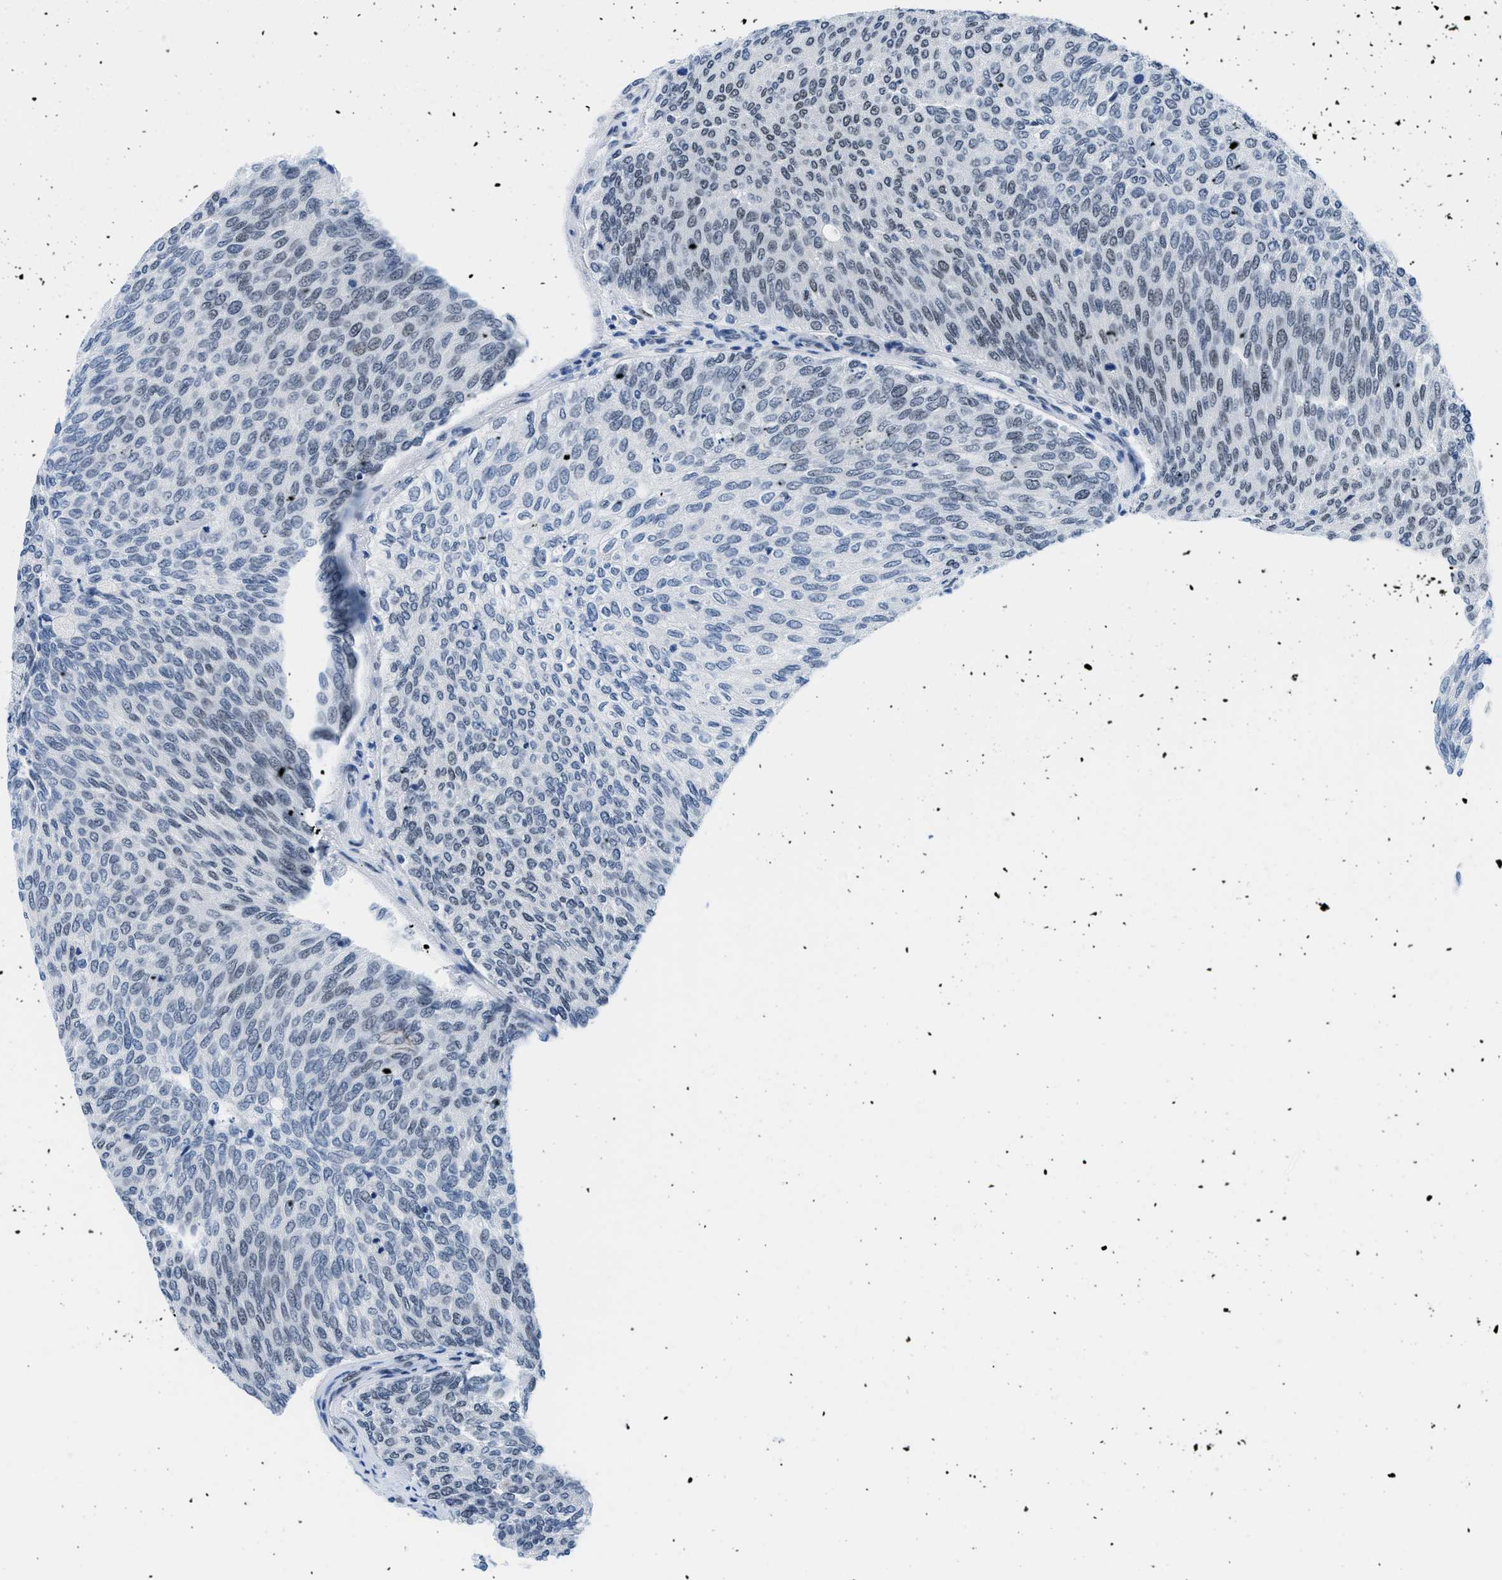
{"staining": {"intensity": "weak", "quantity": "25%-75%", "location": "nuclear"}, "tissue": "urothelial cancer", "cell_type": "Tumor cells", "image_type": "cancer", "snomed": [{"axis": "morphology", "description": "Urothelial carcinoma, Low grade"}, {"axis": "topography", "description": "Urinary bladder"}], "caption": "Protein analysis of urothelial carcinoma (low-grade) tissue shows weak nuclear positivity in about 25%-75% of tumor cells.", "gene": "SMARCAD1", "patient": {"sex": "female", "age": 79}}